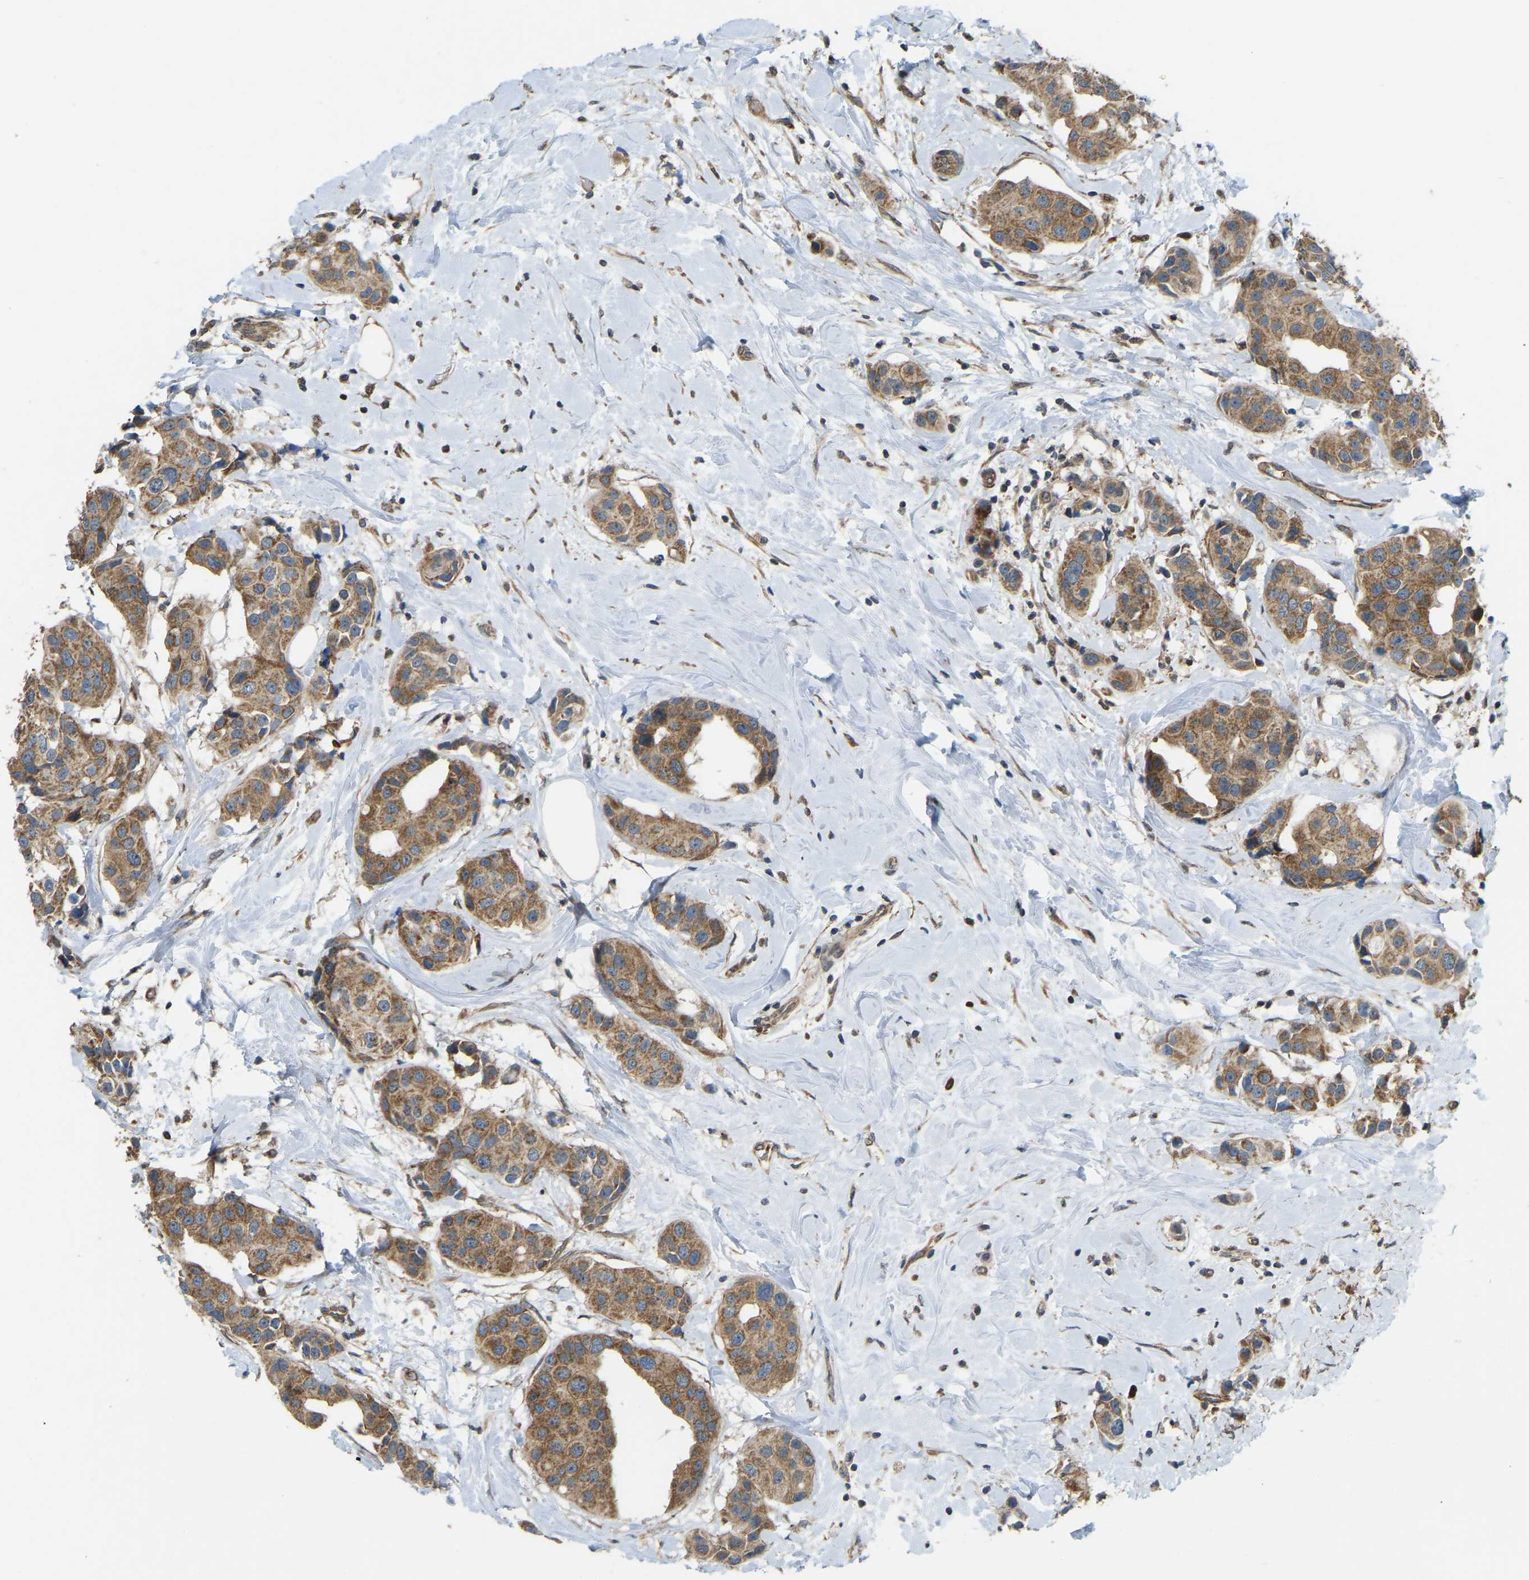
{"staining": {"intensity": "moderate", "quantity": ">75%", "location": "cytoplasmic/membranous"}, "tissue": "breast cancer", "cell_type": "Tumor cells", "image_type": "cancer", "snomed": [{"axis": "morphology", "description": "Normal tissue, NOS"}, {"axis": "morphology", "description": "Duct carcinoma"}, {"axis": "topography", "description": "Breast"}], "caption": "Human breast cancer stained for a protein (brown) exhibits moderate cytoplasmic/membranous positive staining in about >75% of tumor cells.", "gene": "C21orf91", "patient": {"sex": "female", "age": 39}}